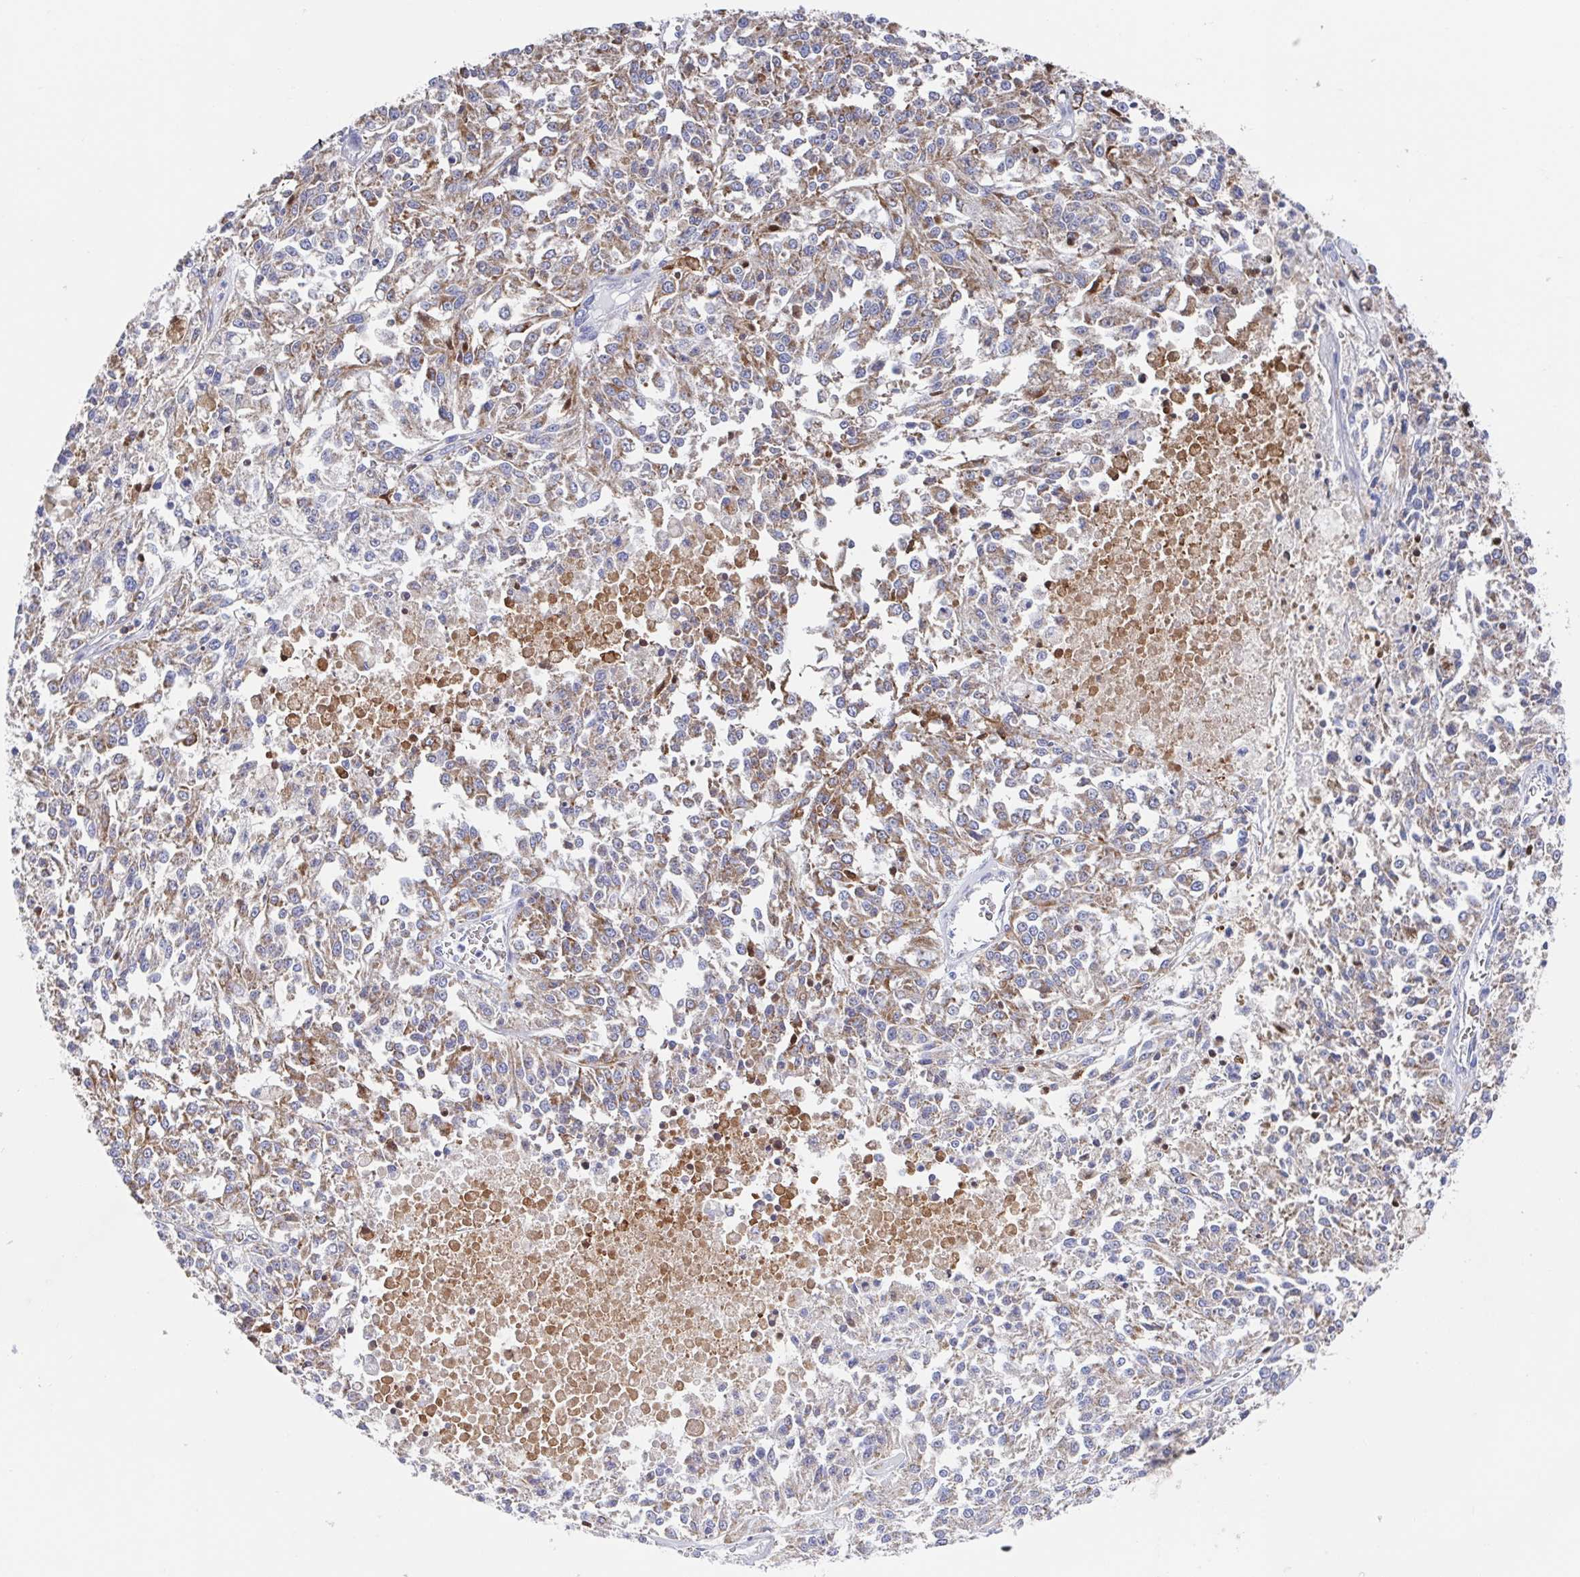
{"staining": {"intensity": "moderate", "quantity": ">75%", "location": "cytoplasmic/membranous"}, "tissue": "melanoma", "cell_type": "Tumor cells", "image_type": "cancer", "snomed": [{"axis": "morphology", "description": "Malignant melanoma, NOS"}, {"axis": "topography", "description": "Skin"}], "caption": "A high-resolution histopathology image shows IHC staining of melanoma, which exhibits moderate cytoplasmic/membranous staining in about >75% of tumor cells.", "gene": "FCGR3A", "patient": {"sex": "female", "age": 64}}